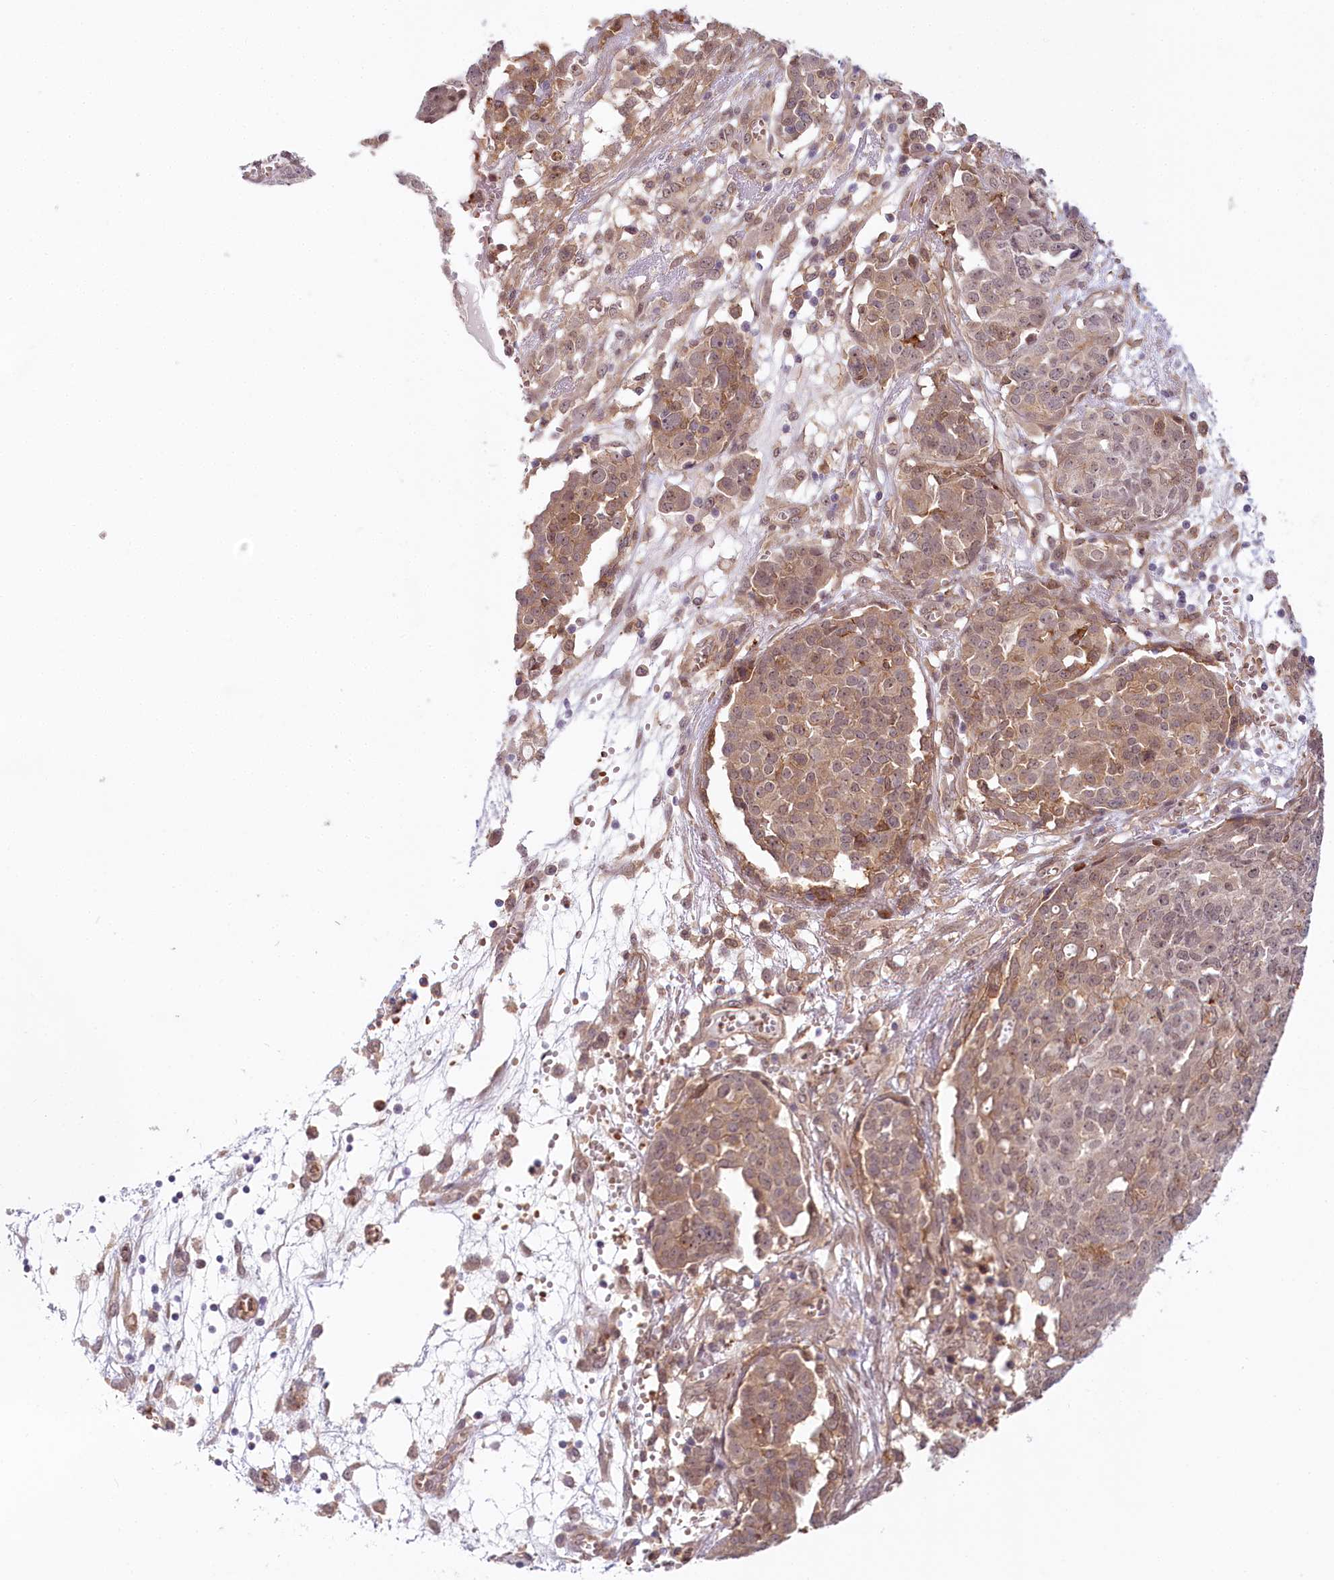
{"staining": {"intensity": "weak", "quantity": ">75%", "location": "cytoplasmic/membranous,nuclear"}, "tissue": "ovarian cancer", "cell_type": "Tumor cells", "image_type": "cancer", "snomed": [{"axis": "morphology", "description": "Cystadenocarcinoma, serous, NOS"}, {"axis": "topography", "description": "Soft tissue"}, {"axis": "topography", "description": "Ovary"}], "caption": "Ovarian serous cystadenocarcinoma tissue reveals weak cytoplasmic/membranous and nuclear expression in about >75% of tumor cells", "gene": "TUBGCP2", "patient": {"sex": "female", "age": 57}}